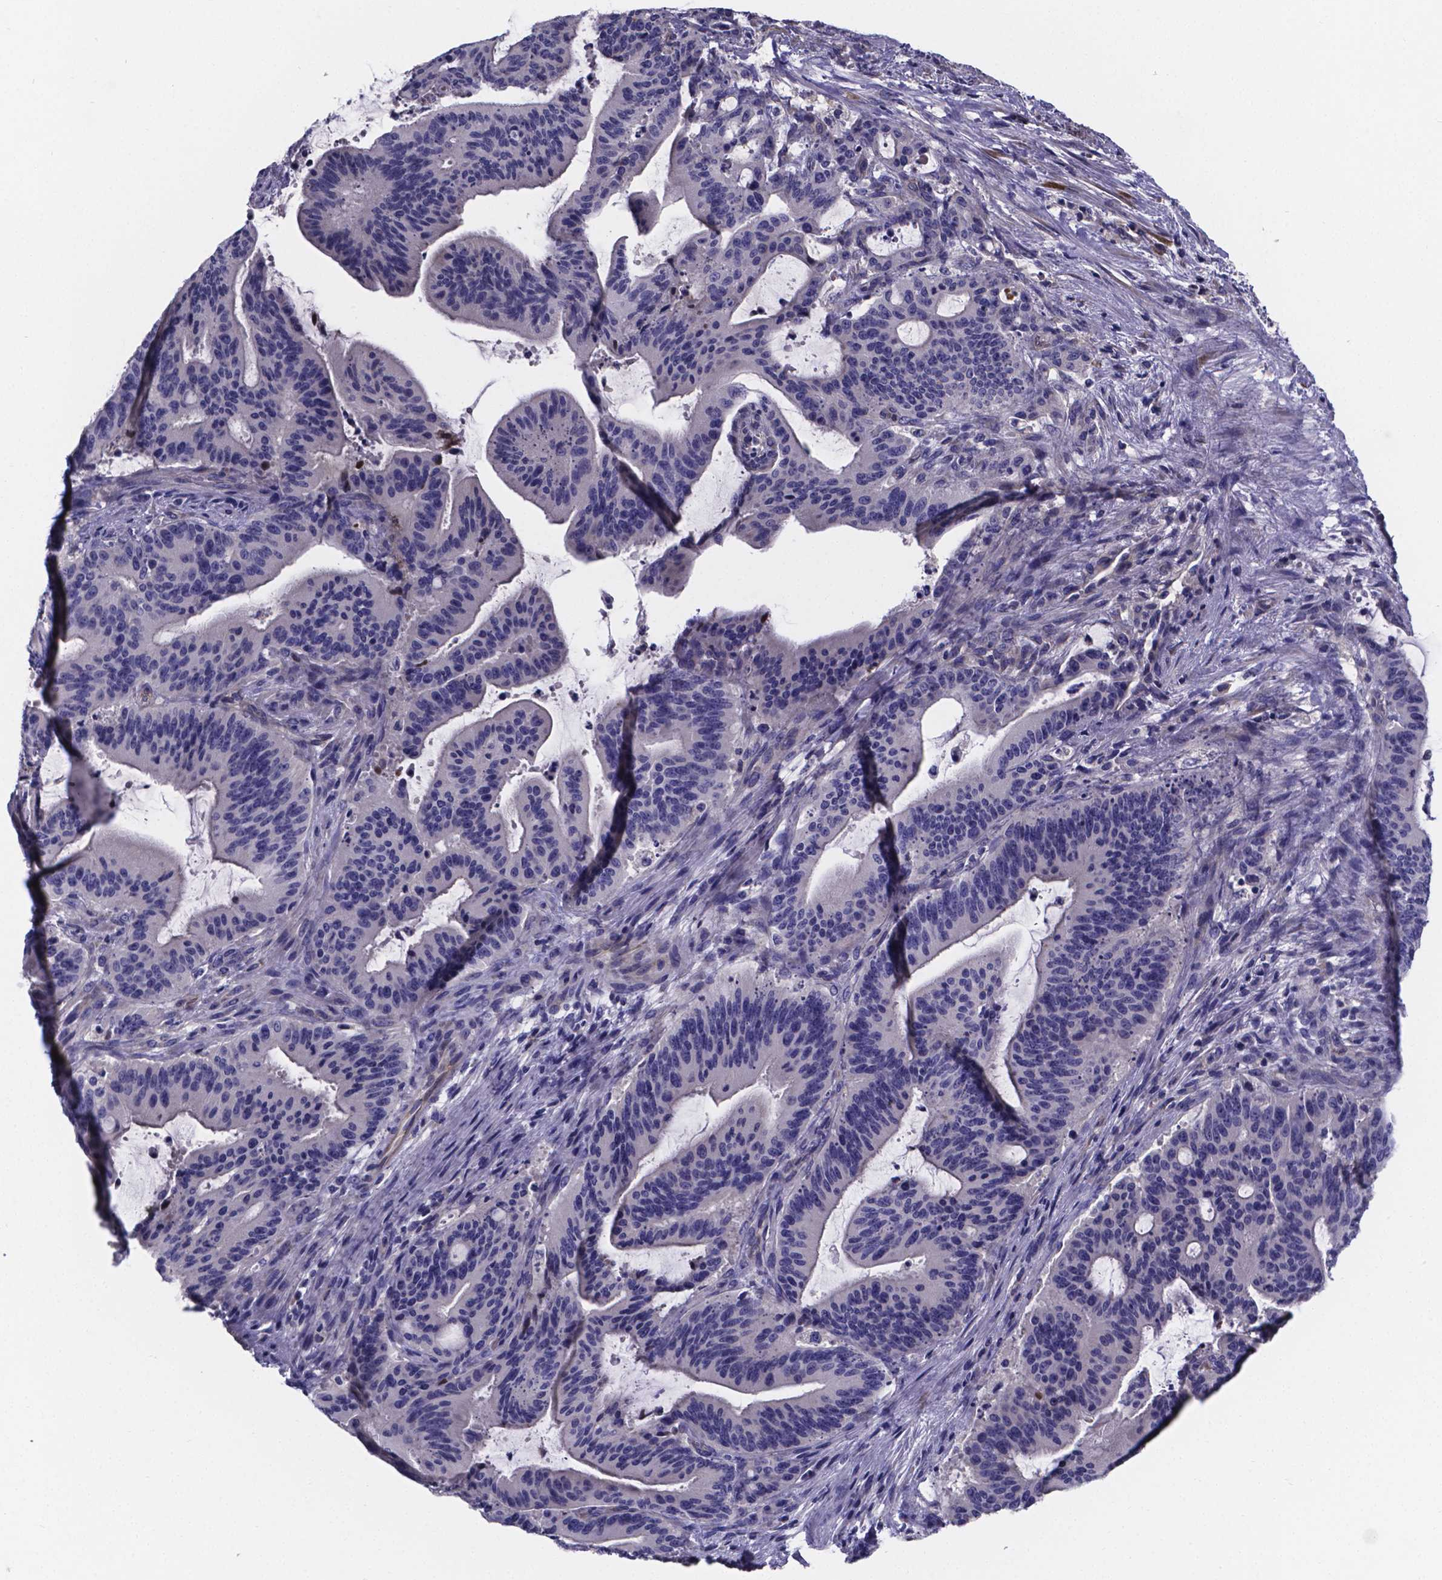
{"staining": {"intensity": "negative", "quantity": "none", "location": "none"}, "tissue": "liver cancer", "cell_type": "Tumor cells", "image_type": "cancer", "snomed": [{"axis": "morphology", "description": "Cholangiocarcinoma"}, {"axis": "topography", "description": "Liver"}], "caption": "A histopathology image of liver cancer (cholangiocarcinoma) stained for a protein exhibits no brown staining in tumor cells.", "gene": "SFRP4", "patient": {"sex": "female", "age": 73}}